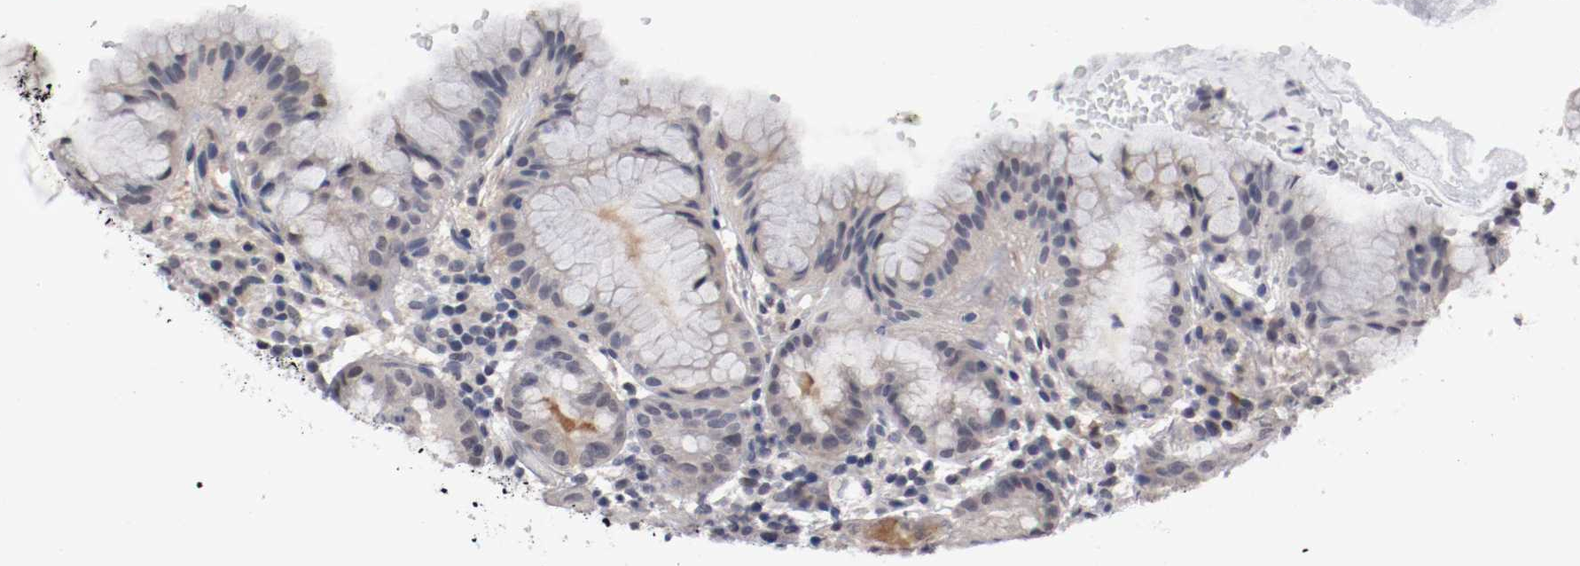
{"staining": {"intensity": "weak", "quantity": "<25%", "location": "cytoplasmic/membranous,nuclear"}, "tissue": "stomach", "cell_type": "Glandular cells", "image_type": "normal", "snomed": [{"axis": "morphology", "description": "Normal tissue, NOS"}, {"axis": "topography", "description": "Stomach"}, {"axis": "topography", "description": "Stomach, lower"}], "caption": "Glandular cells are negative for protein expression in benign human stomach. The staining is performed using DAB (3,3'-diaminobenzidine) brown chromogen with nuclei counter-stained in using hematoxylin.", "gene": "RBM23", "patient": {"sex": "female", "age": 75}}